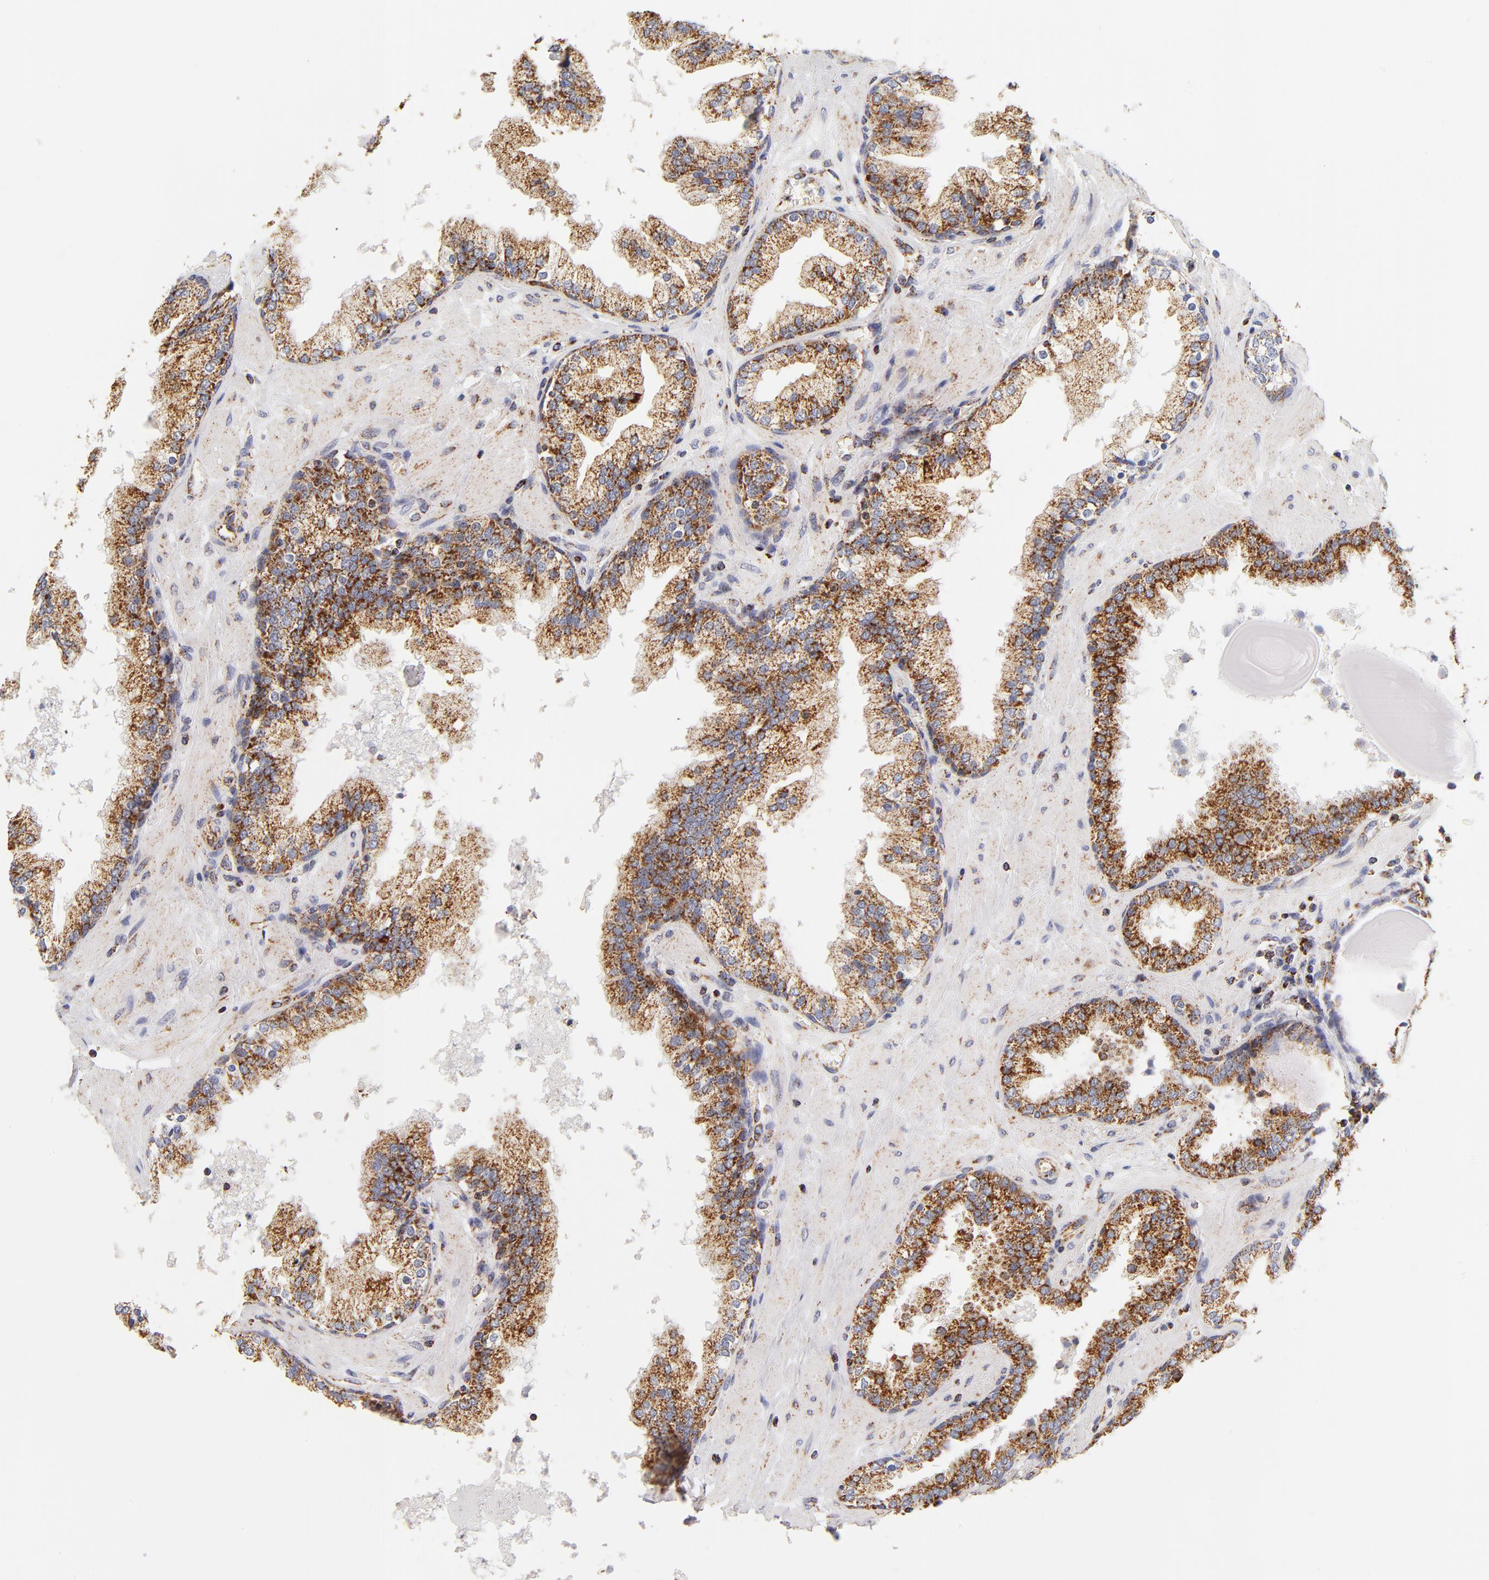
{"staining": {"intensity": "strong", "quantity": ">75%", "location": "cytoplasmic/membranous"}, "tissue": "prostate", "cell_type": "Glandular cells", "image_type": "normal", "snomed": [{"axis": "morphology", "description": "Normal tissue, NOS"}, {"axis": "topography", "description": "Prostate"}], "caption": "Immunohistochemistry histopathology image of normal prostate: prostate stained using IHC demonstrates high levels of strong protein expression localized specifically in the cytoplasmic/membranous of glandular cells, appearing as a cytoplasmic/membranous brown color.", "gene": "ECHS1", "patient": {"sex": "male", "age": 51}}